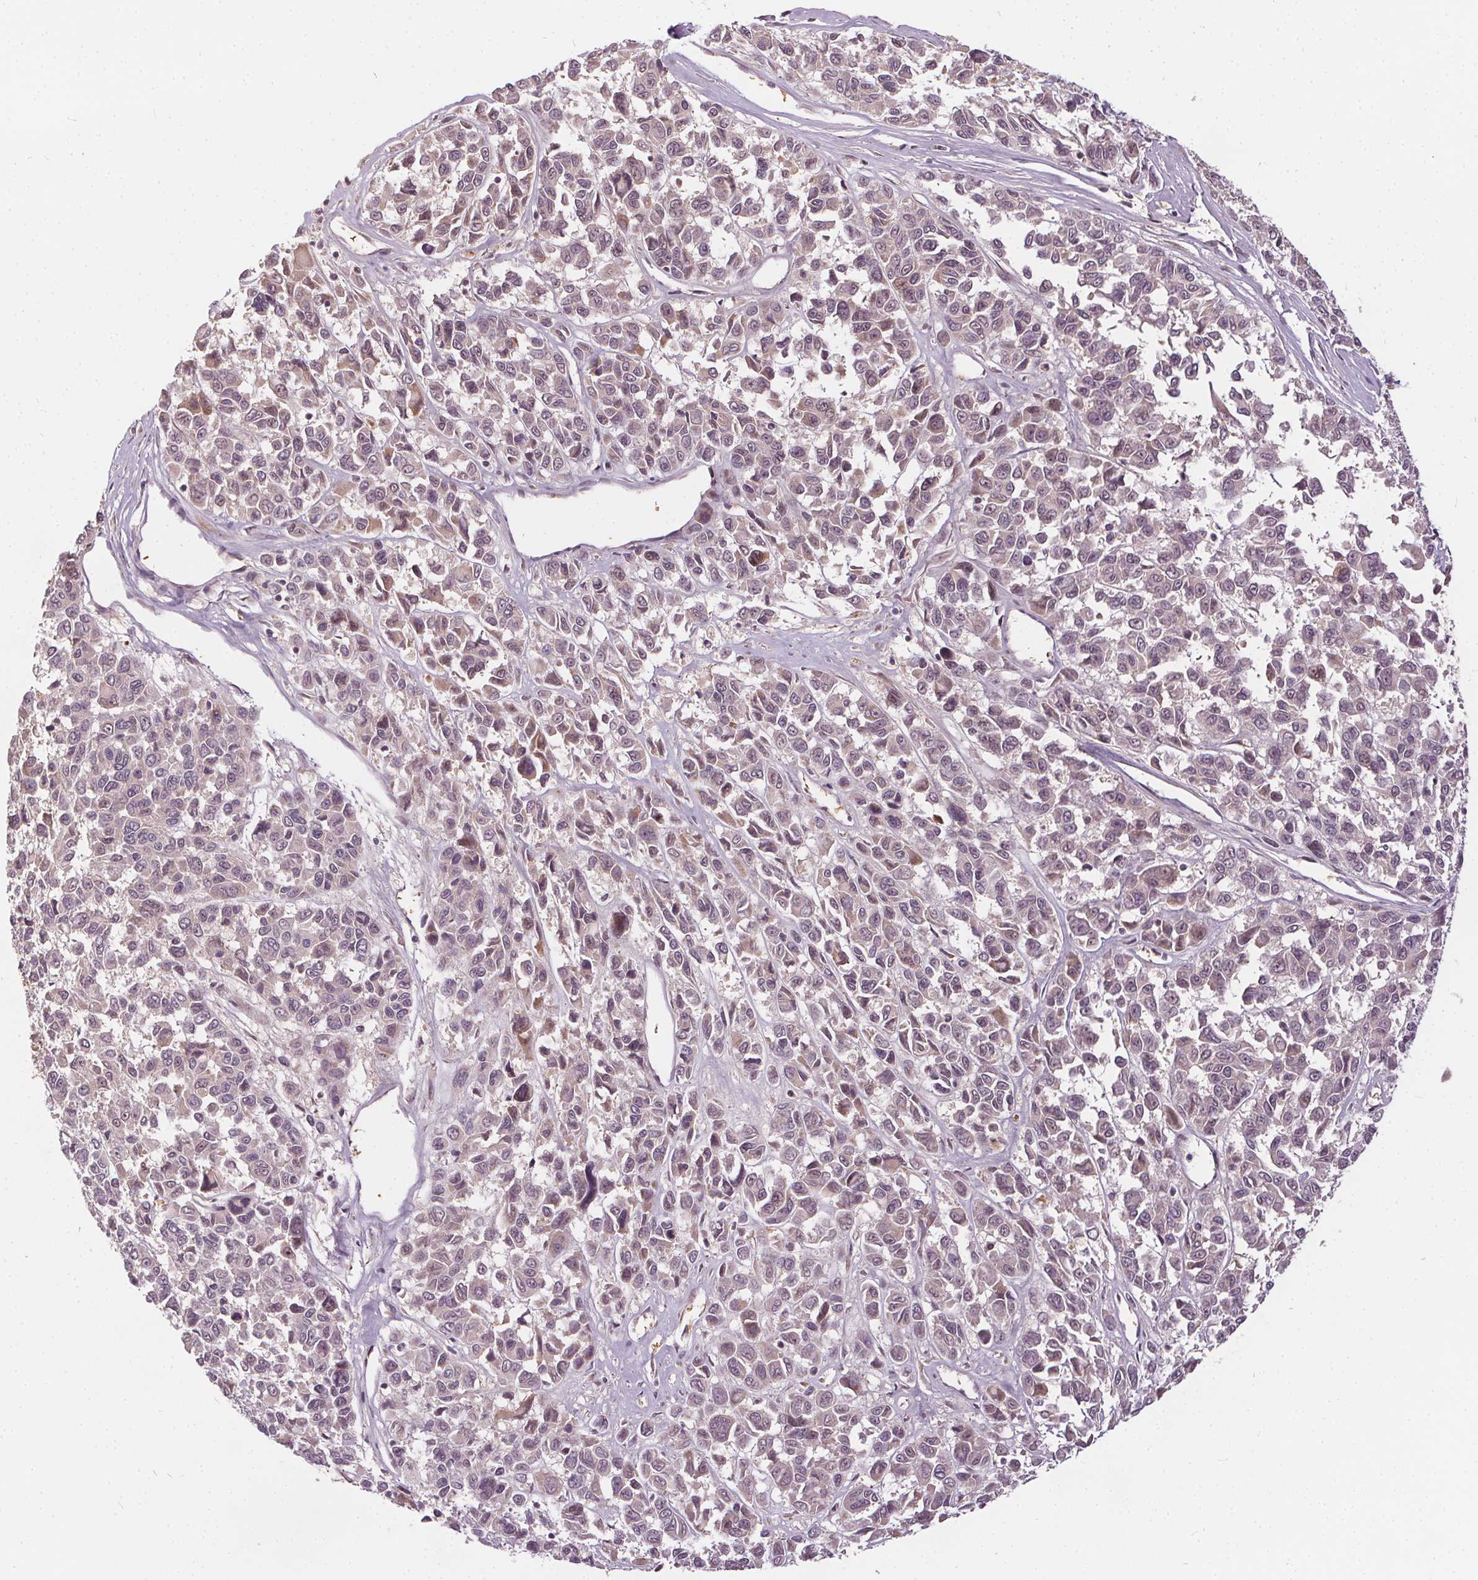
{"staining": {"intensity": "weak", "quantity": "25%-75%", "location": "cytoplasmic/membranous,nuclear"}, "tissue": "melanoma", "cell_type": "Tumor cells", "image_type": "cancer", "snomed": [{"axis": "morphology", "description": "Malignant melanoma, NOS"}, {"axis": "topography", "description": "Skin"}], "caption": "Melanoma stained for a protein exhibits weak cytoplasmic/membranous and nuclear positivity in tumor cells. (IHC, brightfield microscopy, high magnification).", "gene": "IPO13", "patient": {"sex": "female", "age": 66}}